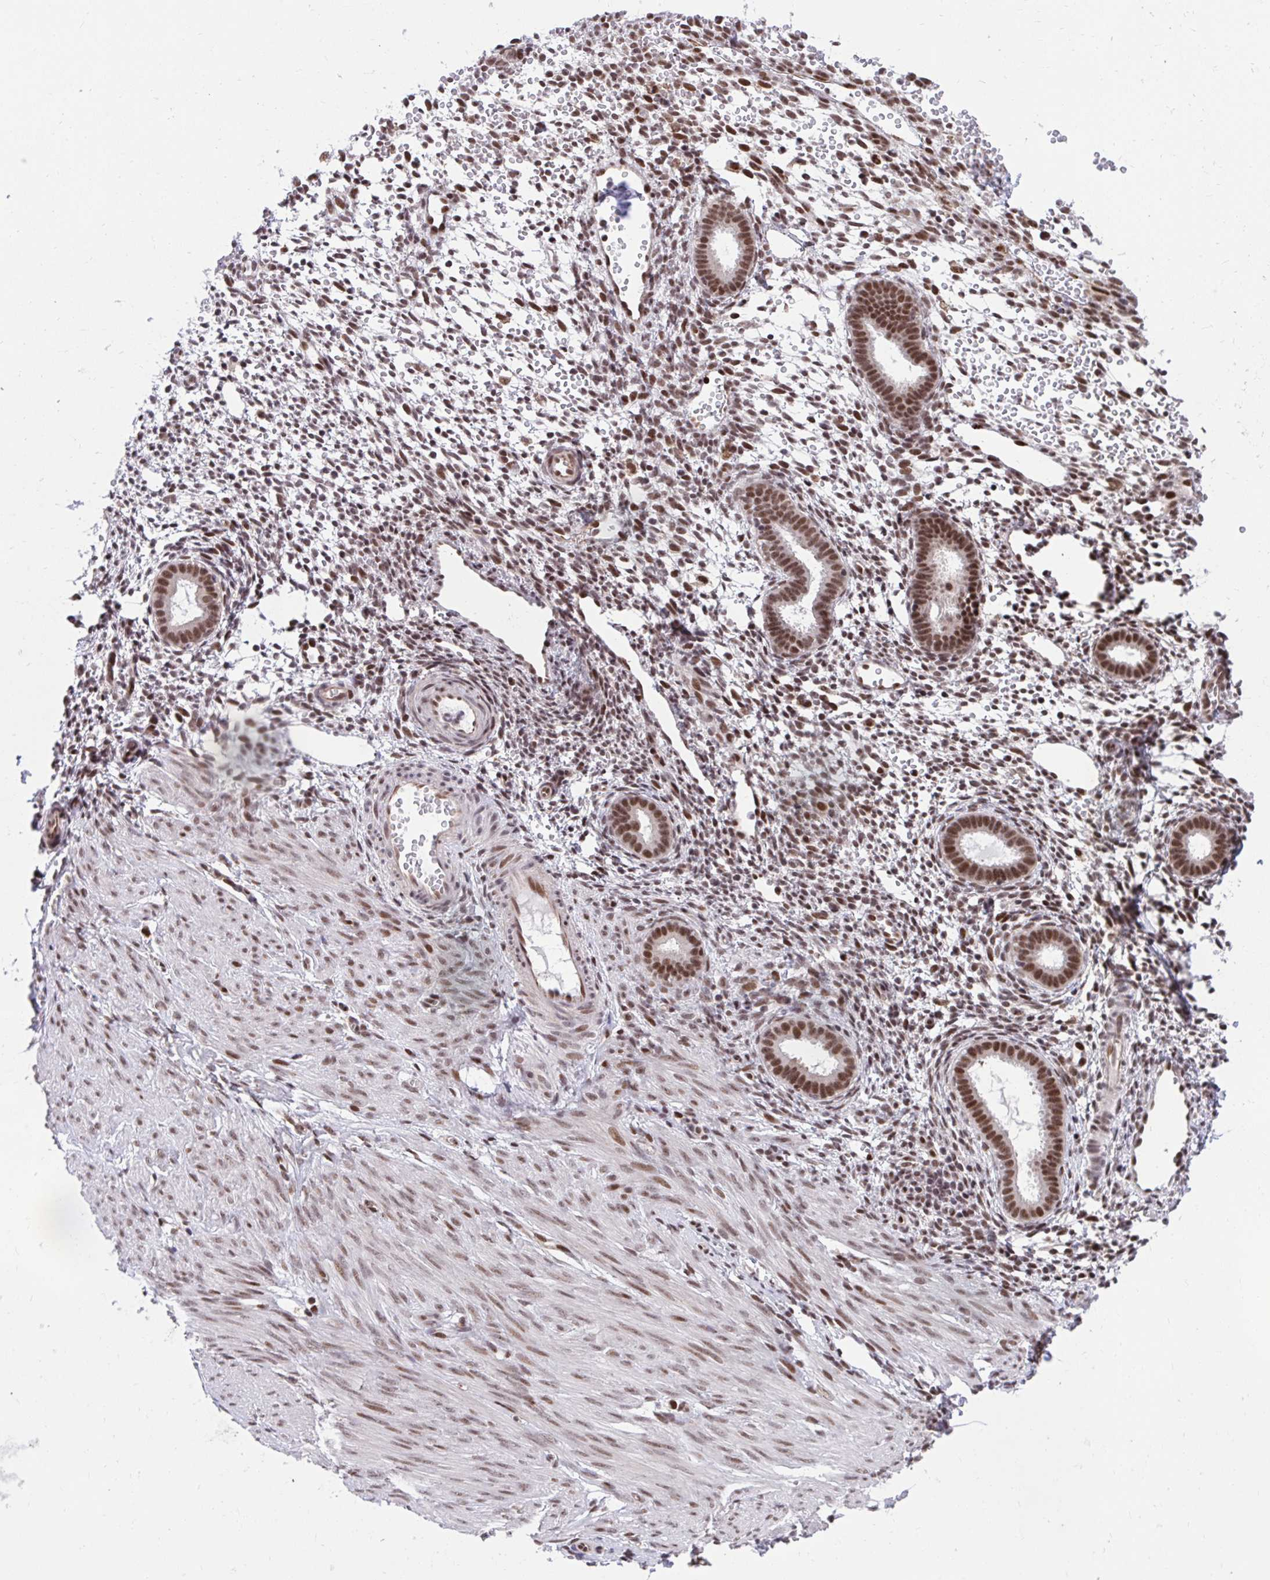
{"staining": {"intensity": "moderate", "quantity": "25%-75%", "location": "nuclear"}, "tissue": "endometrium", "cell_type": "Cells in endometrial stroma", "image_type": "normal", "snomed": [{"axis": "morphology", "description": "Normal tissue, NOS"}, {"axis": "topography", "description": "Endometrium"}], "caption": "Cells in endometrial stroma demonstrate moderate nuclear positivity in about 25%-75% of cells in normal endometrium.", "gene": "HOXA4", "patient": {"sex": "female", "age": 36}}